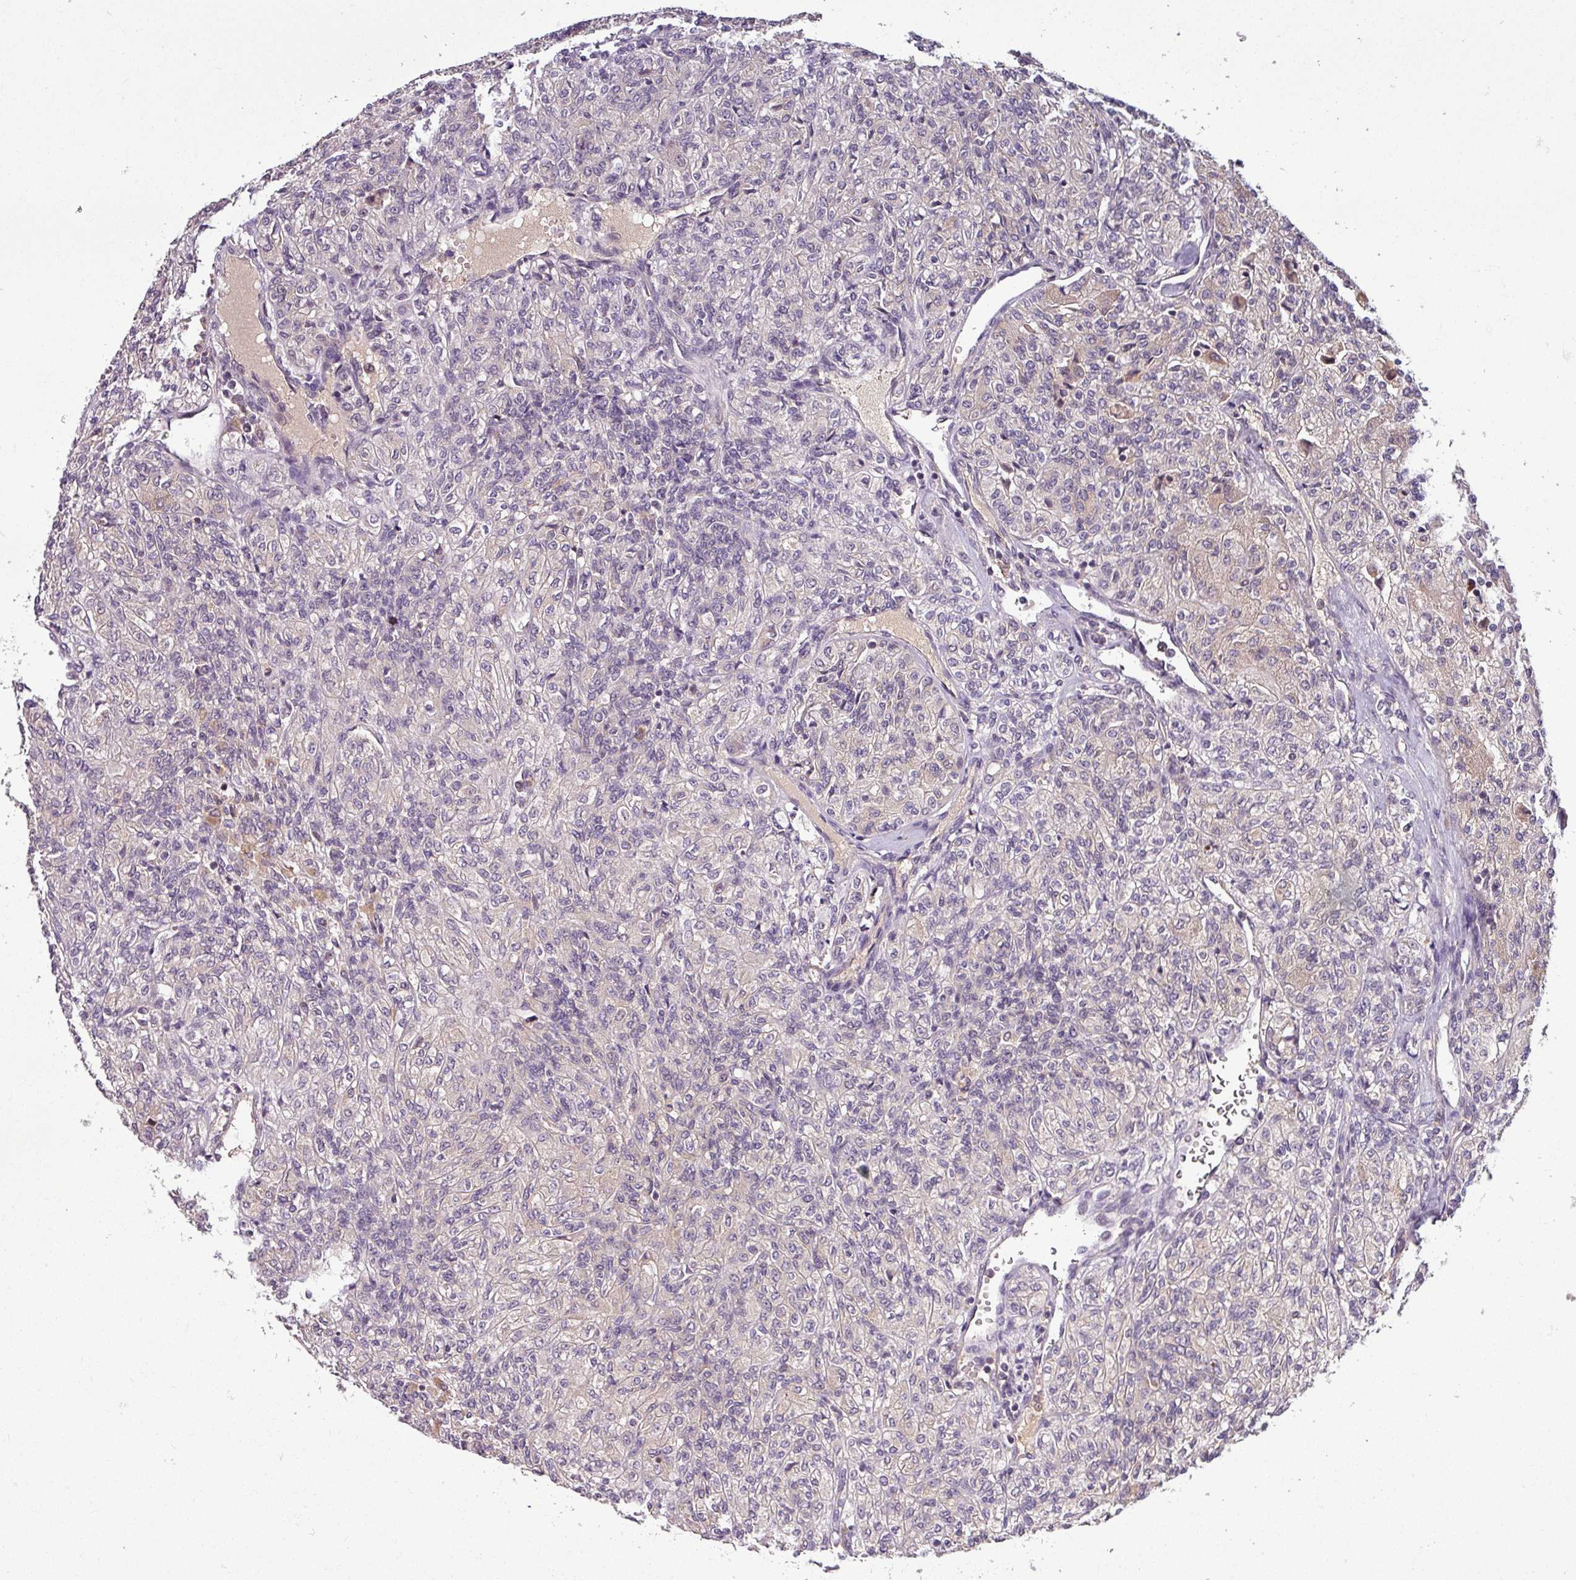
{"staining": {"intensity": "negative", "quantity": "none", "location": "none"}, "tissue": "renal cancer", "cell_type": "Tumor cells", "image_type": "cancer", "snomed": [{"axis": "morphology", "description": "Adenocarcinoma, NOS"}, {"axis": "topography", "description": "Kidney"}], "caption": "Tumor cells are negative for brown protein staining in renal cancer (adenocarcinoma). (Stains: DAB immunohistochemistry (IHC) with hematoxylin counter stain, Microscopy: brightfield microscopy at high magnification).", "gene": "NOB1", "patient": {"sex": "male", "age": 77}}